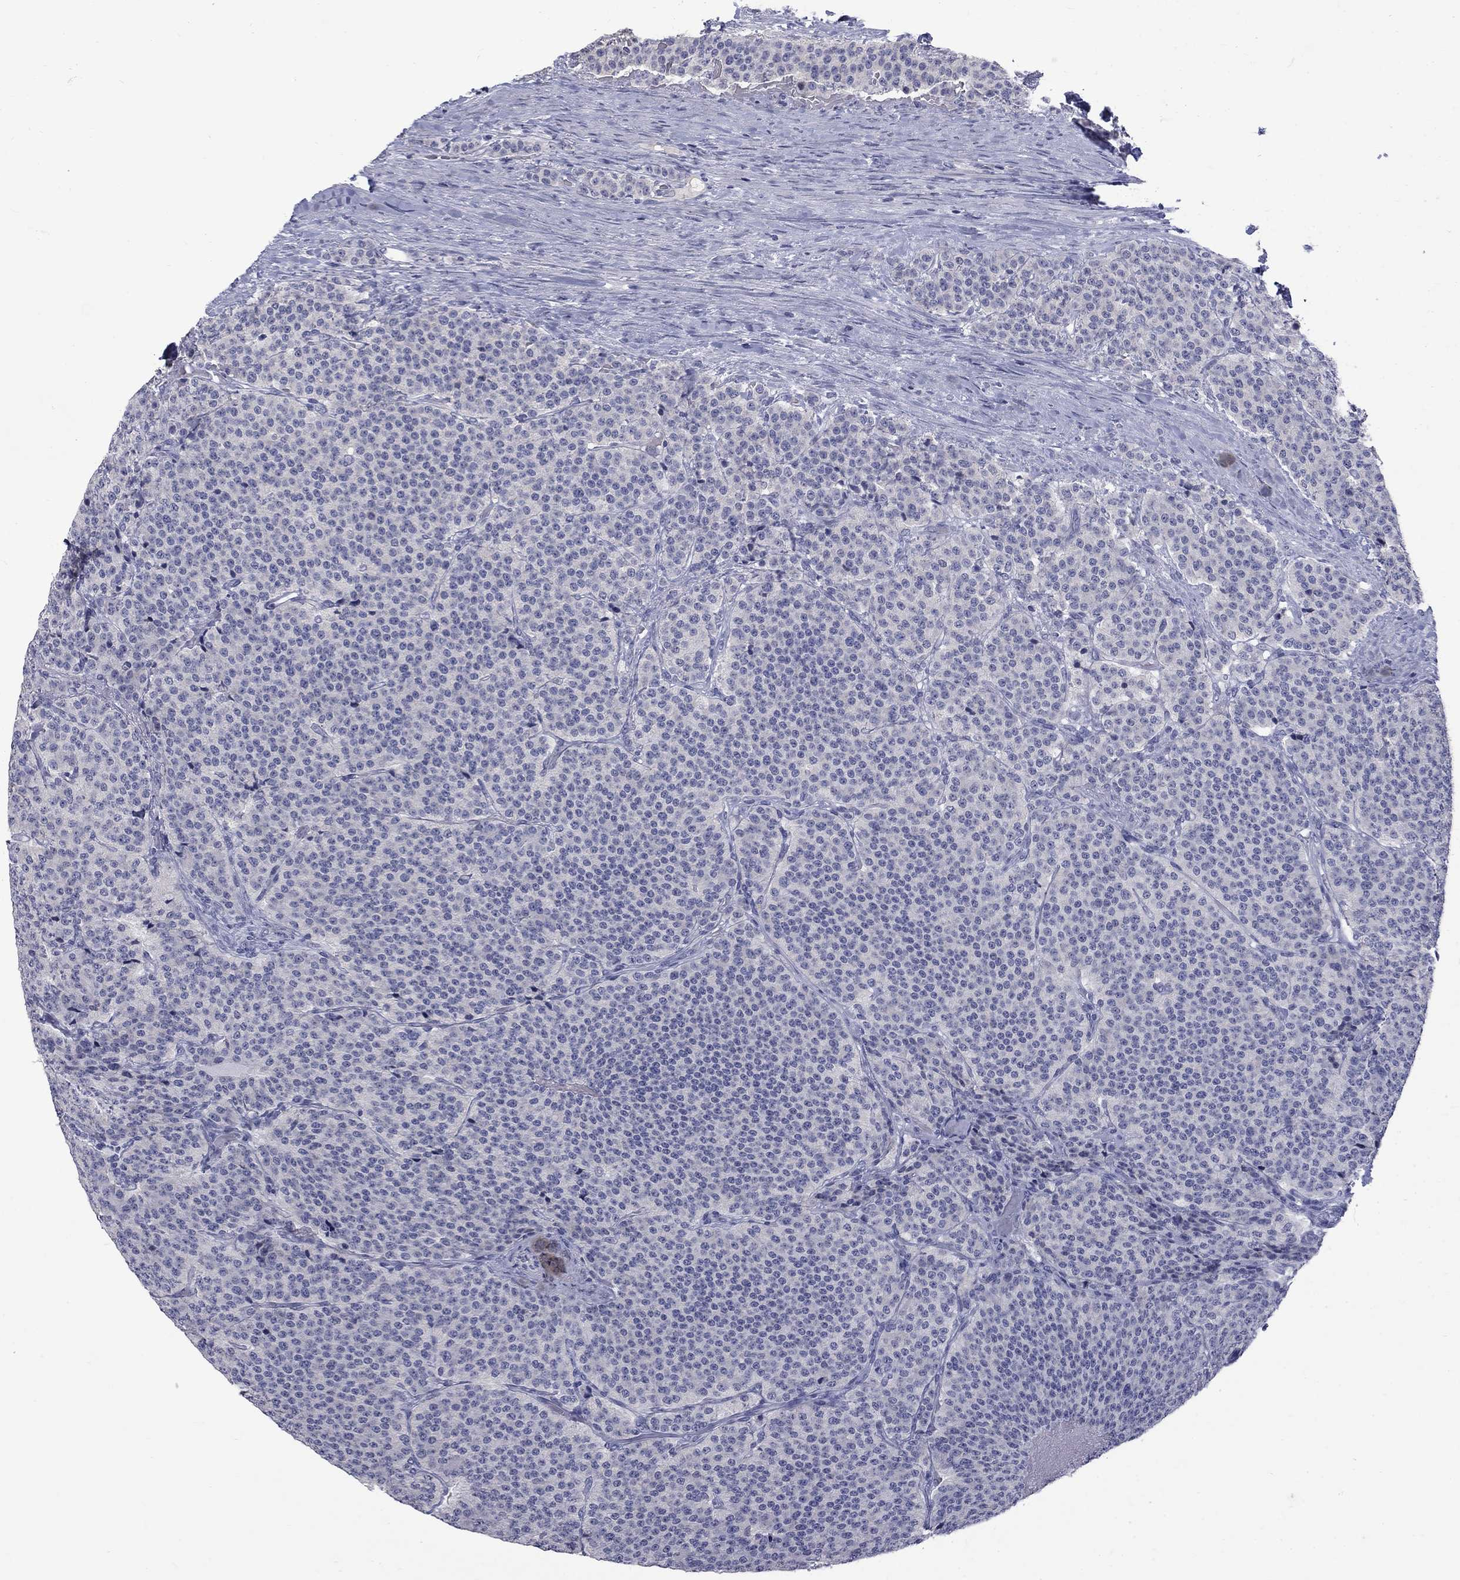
{"staining": {"intensity": "negative", "quantity": "none", "location": "none"}, "tissue": "carcinoid", "cell_type": "Tumor cells", "image_type": "cancer", "snomed": [{"axis": "morphology", "description": "Carcinoid, malignant, NOS"}, {"axis": "topography", "description": "Small intestine"}], "caption": "Tumor cells show no significant positivity in carcinoid (malignant).", "gene": "CTNND2", "patient": {"sex": "female", "age": 58}}